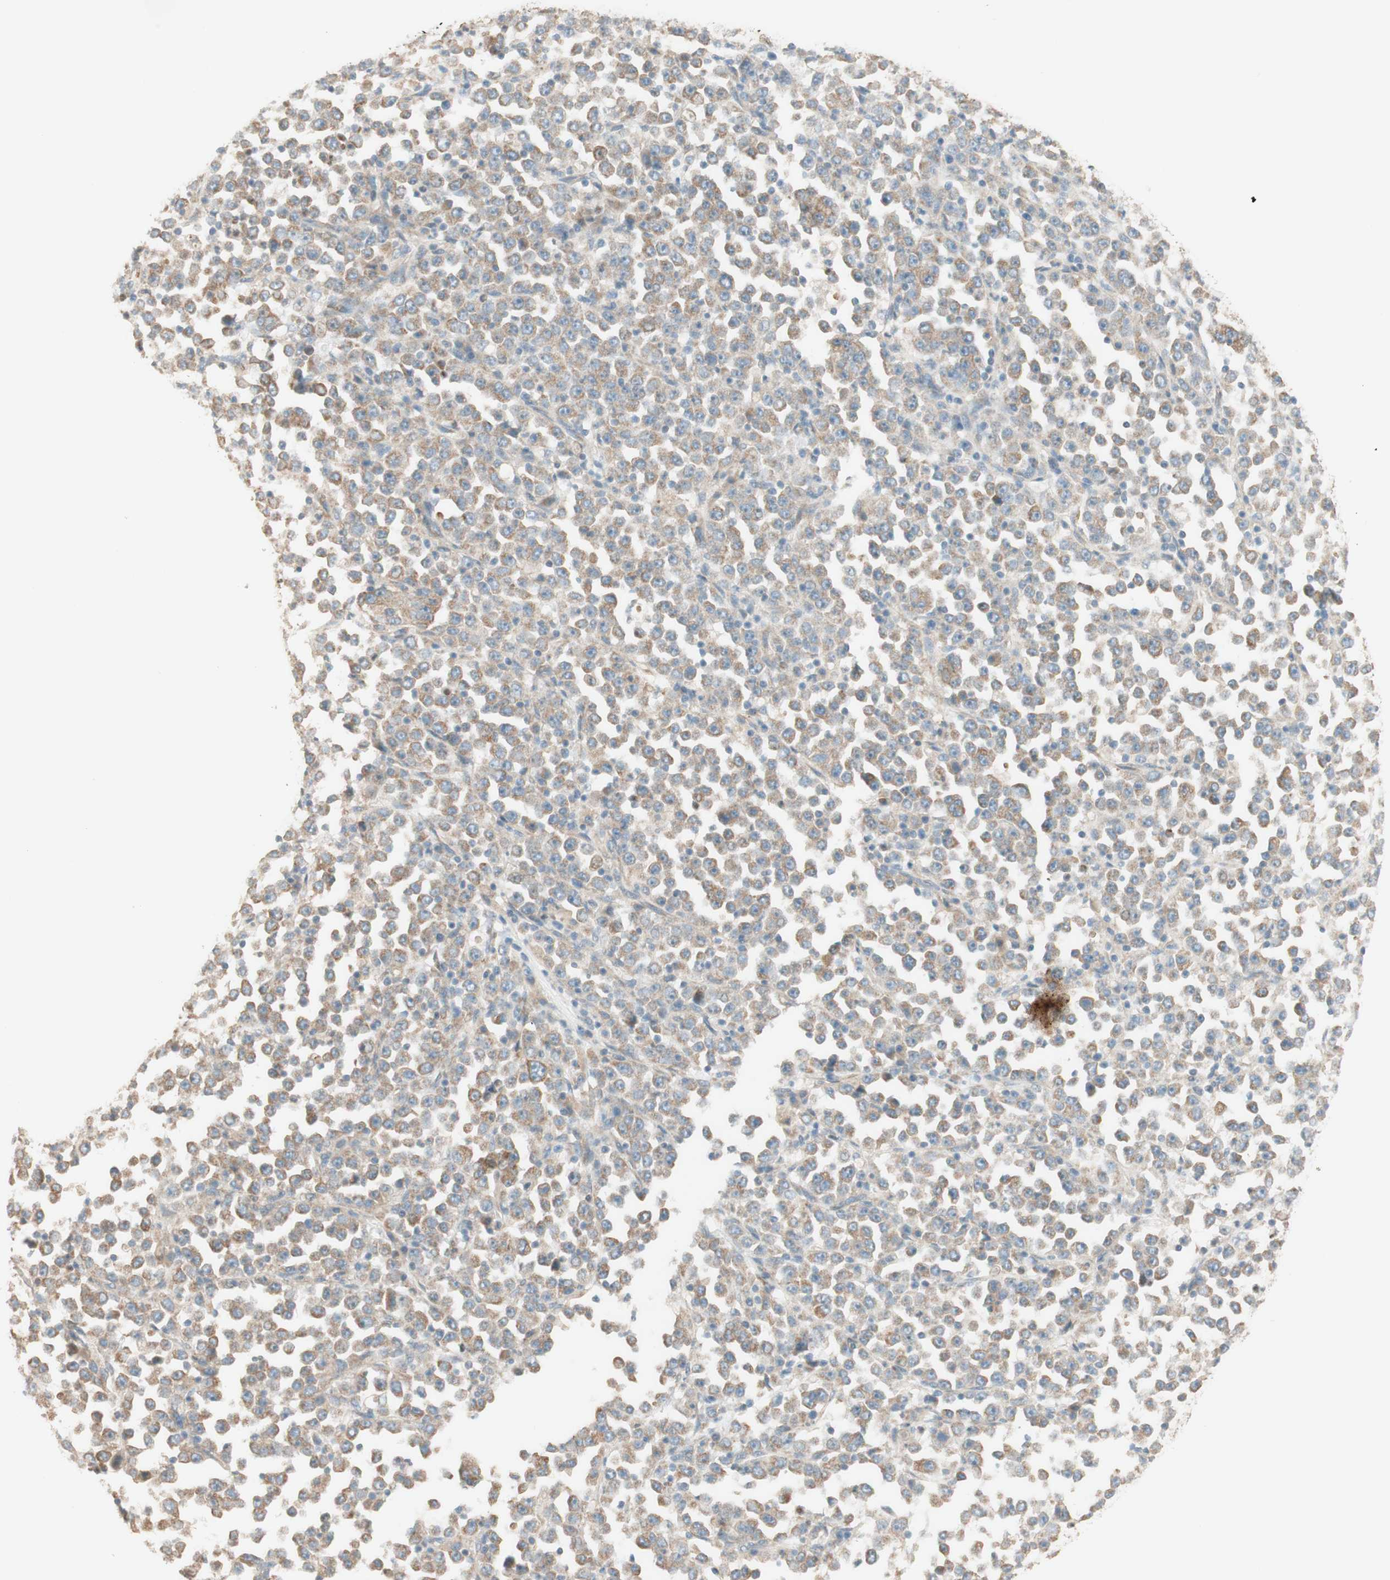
{"staining": {"intensity": "weak", "quantity": ">75%", "location": "cytoplasmic/membranous"}, "tissue": "stomach cancer", "cell_type": "Tumor cells", "image_type": "cancer", "snomed": [{"axis": "morphology", "description": "Normal tissue, NOS"}, {"axis": "morphology", "description": "Adenocarcinoma, NOS"}, {"axis": "topography", "description": "Stomach, upper"}, {"axis": "topography", "description": "Stomach"}], "caption": "Adenocarcinoma (stomach) stained with a protein marker reveals weak staining in tumor cells.", "gene": "CLCN2", "patient": {"sex": "male", "age": 59}}